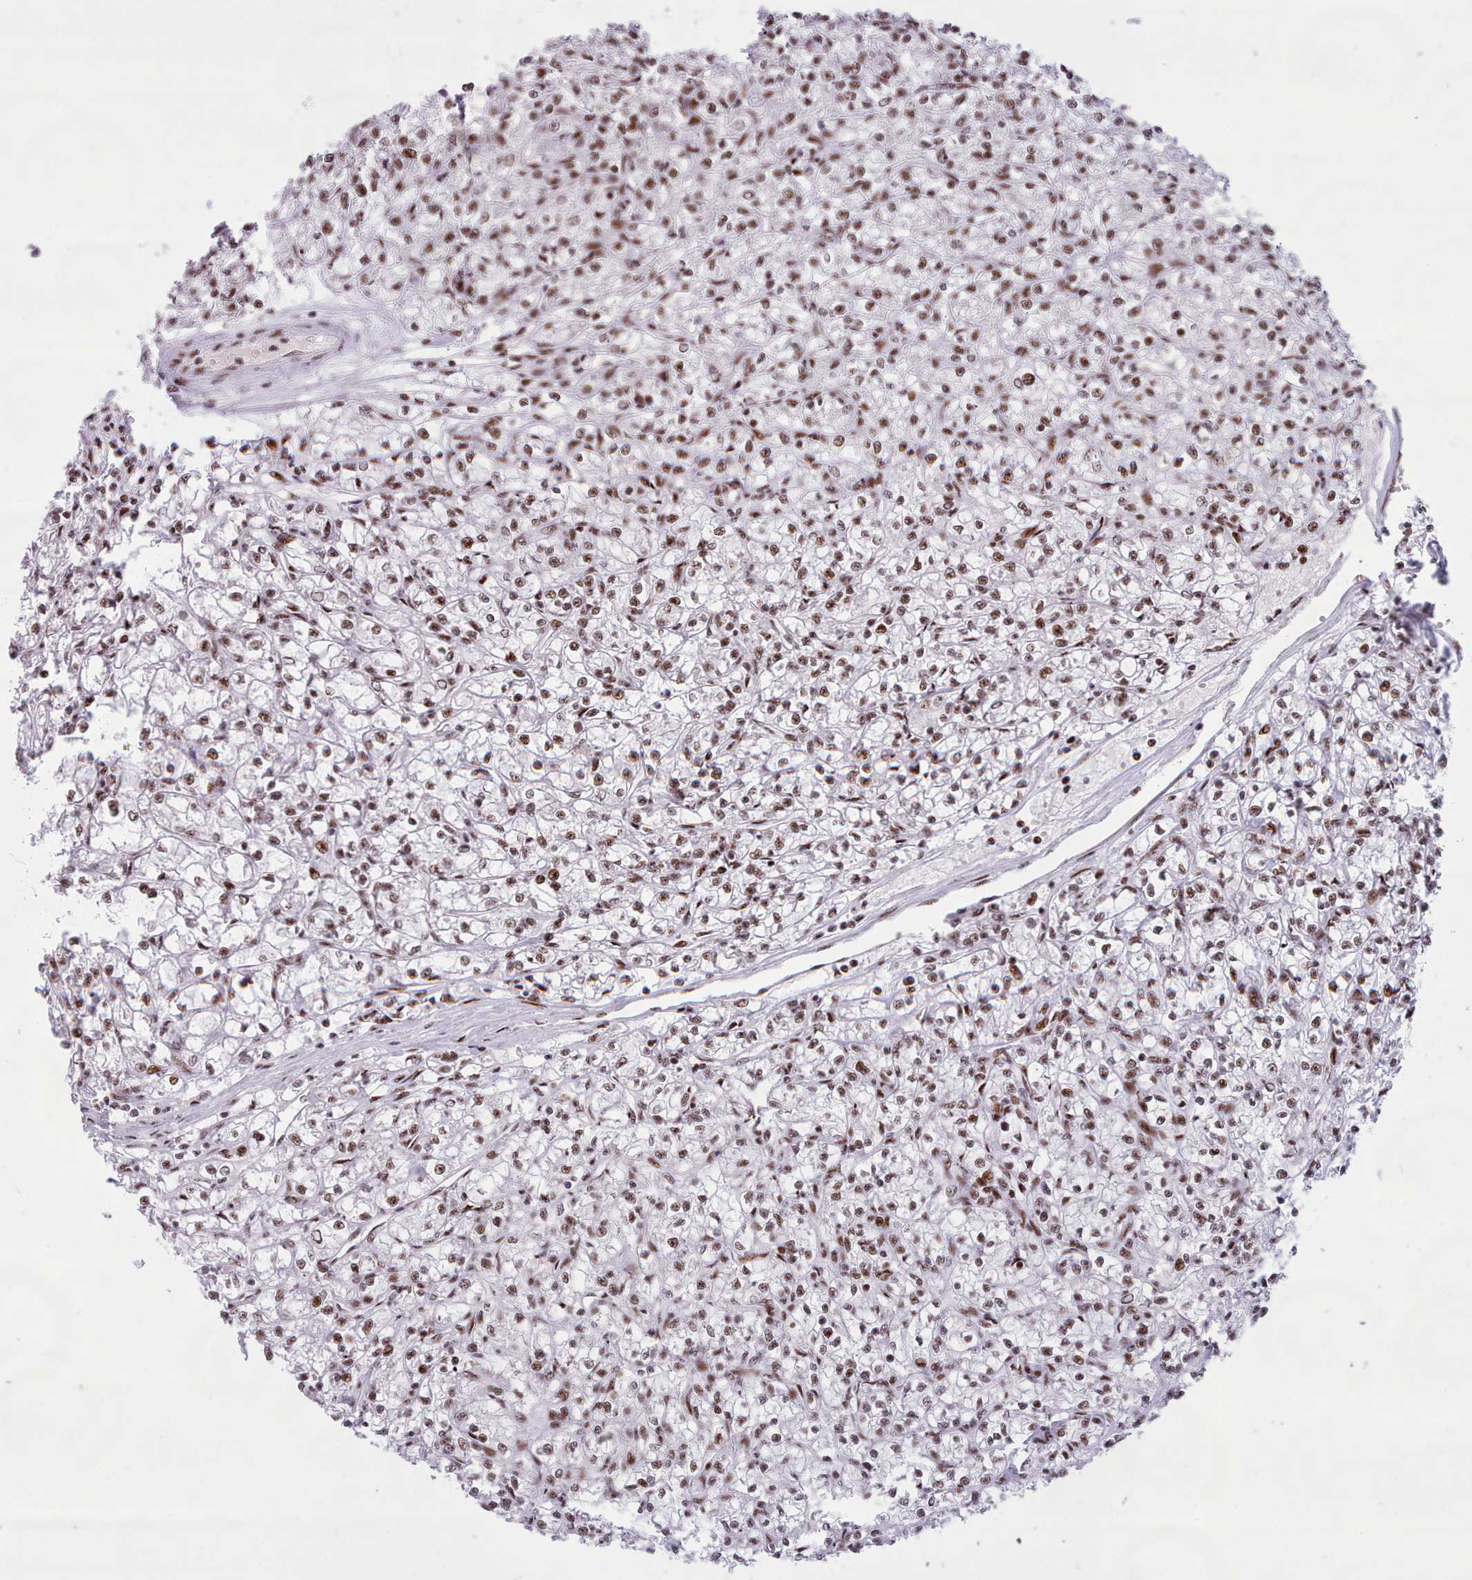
{"staining": {"intensity": "moderate", "quantity": ">75%", "location": "nuclear"}, "tissue": "renal cancer", "cell_type": "Tumor cells", "image_type": "cancer", "snomed": [{"axis": "morphology", "description": "Adenocarcinoma, NOS"}, {"axis": "topography", "description": "Kidney"}], "caption": "Immunohistochemical staining of renal adenocarcinoma demonstrates medium levels of moderate nuclear protein expression in about >75% of tumor cells.", "gene": "TMEM35B", "patient": {"sex": "female", "age": 59}}